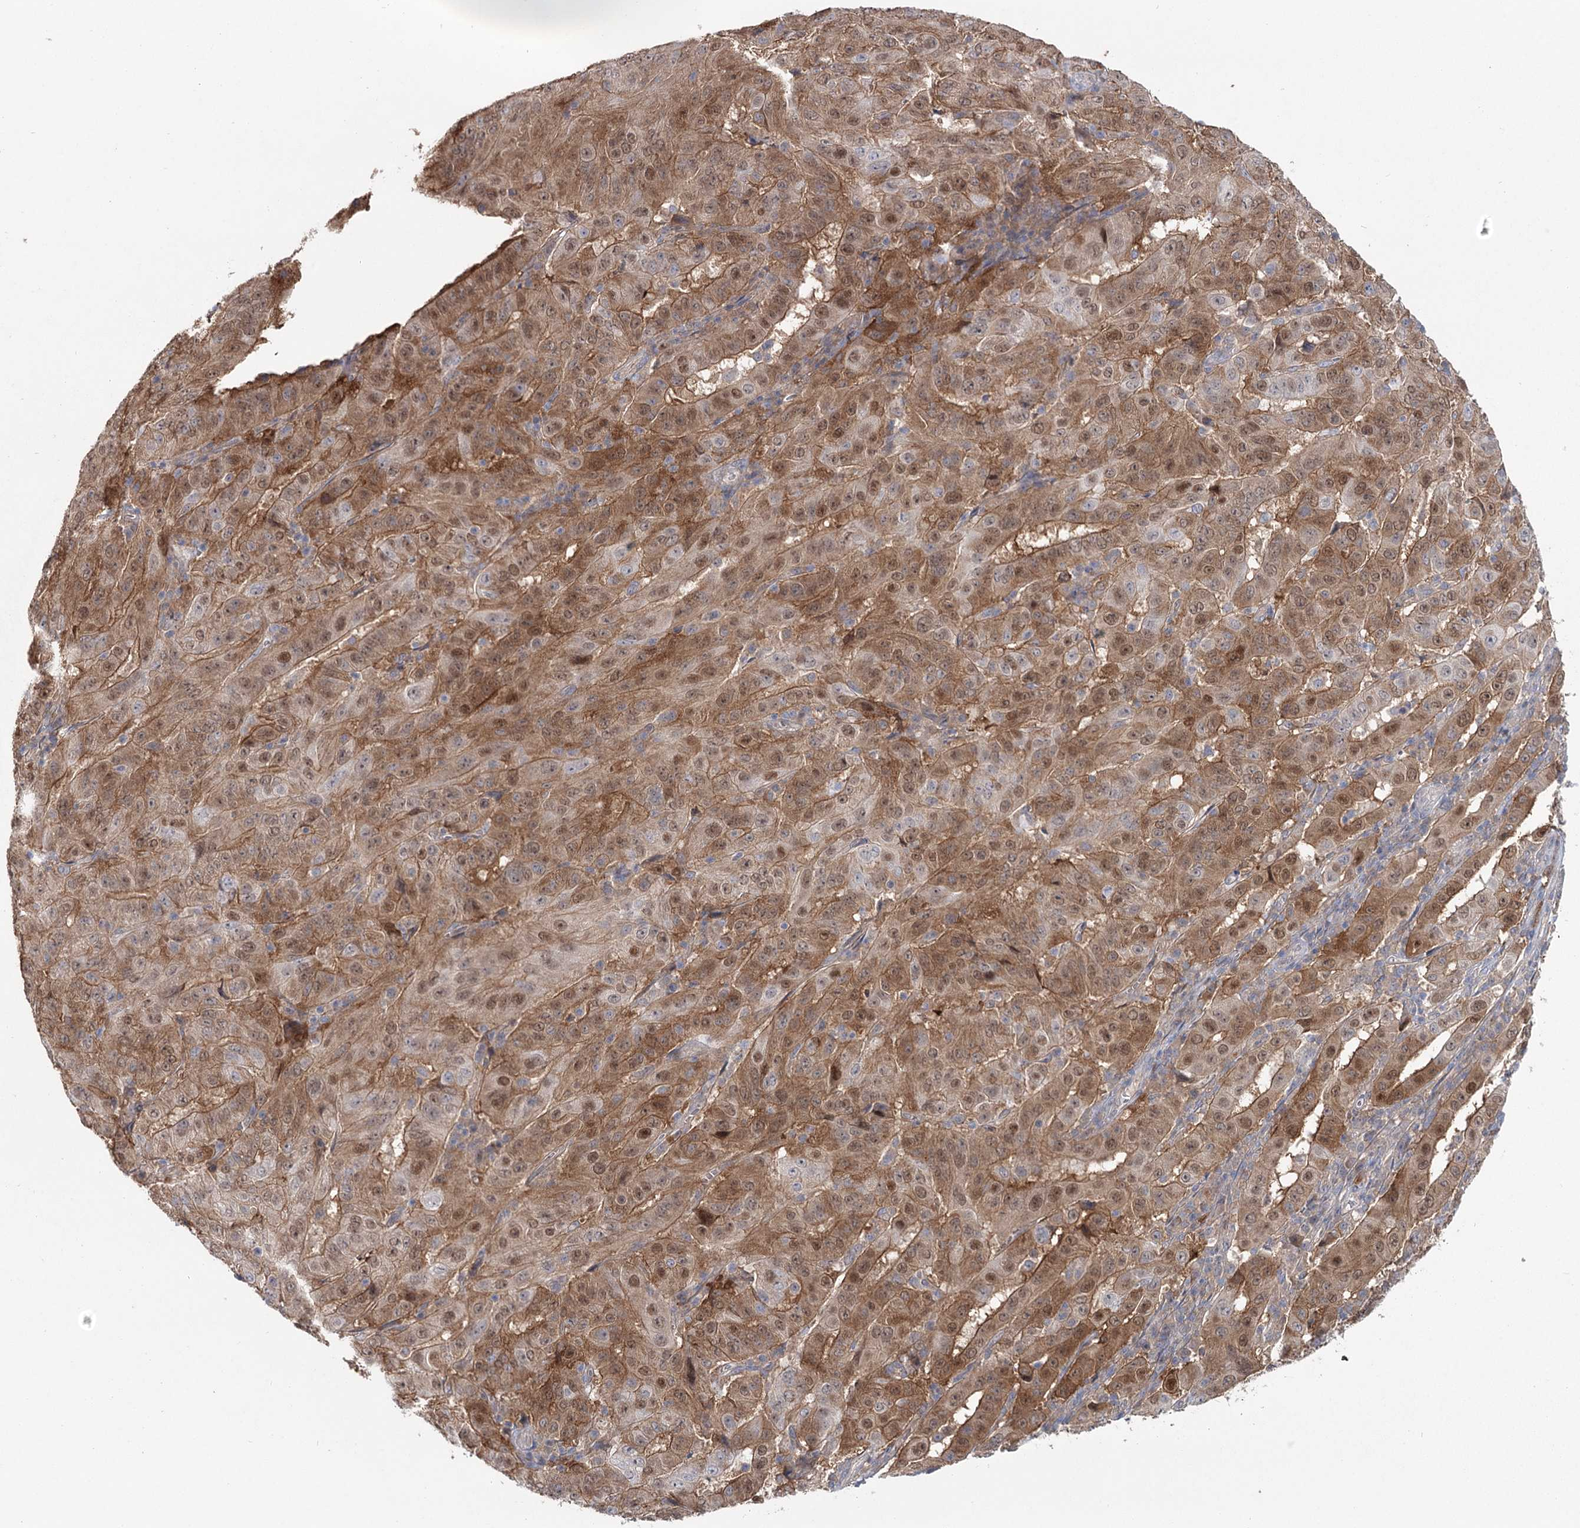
{"staining": {"intensity": "moderate", "quantity": ">75%", "location": "cytoplasmic/membranous,nuclear"}, "tissue": "pancreatic cancer", "cell_type": "Tumor cells", "image_type": "cancer", "snomed": [{"axis": "morphology", "description": "Adenocarcinoma, NOS"}, {"axis": "topography", "description": "Pancreas"}], "caption": "The micrograph demonstrates immunohistochemical staining of pancreatic cancer (adenocarcinoma). There is moderate cytoplasmic/membranous and nuclear expression is appreciated in approximately >75% of tumor cells.", "gene": "MAP3K13", "patient": {"sex": "male", "age": 63}}